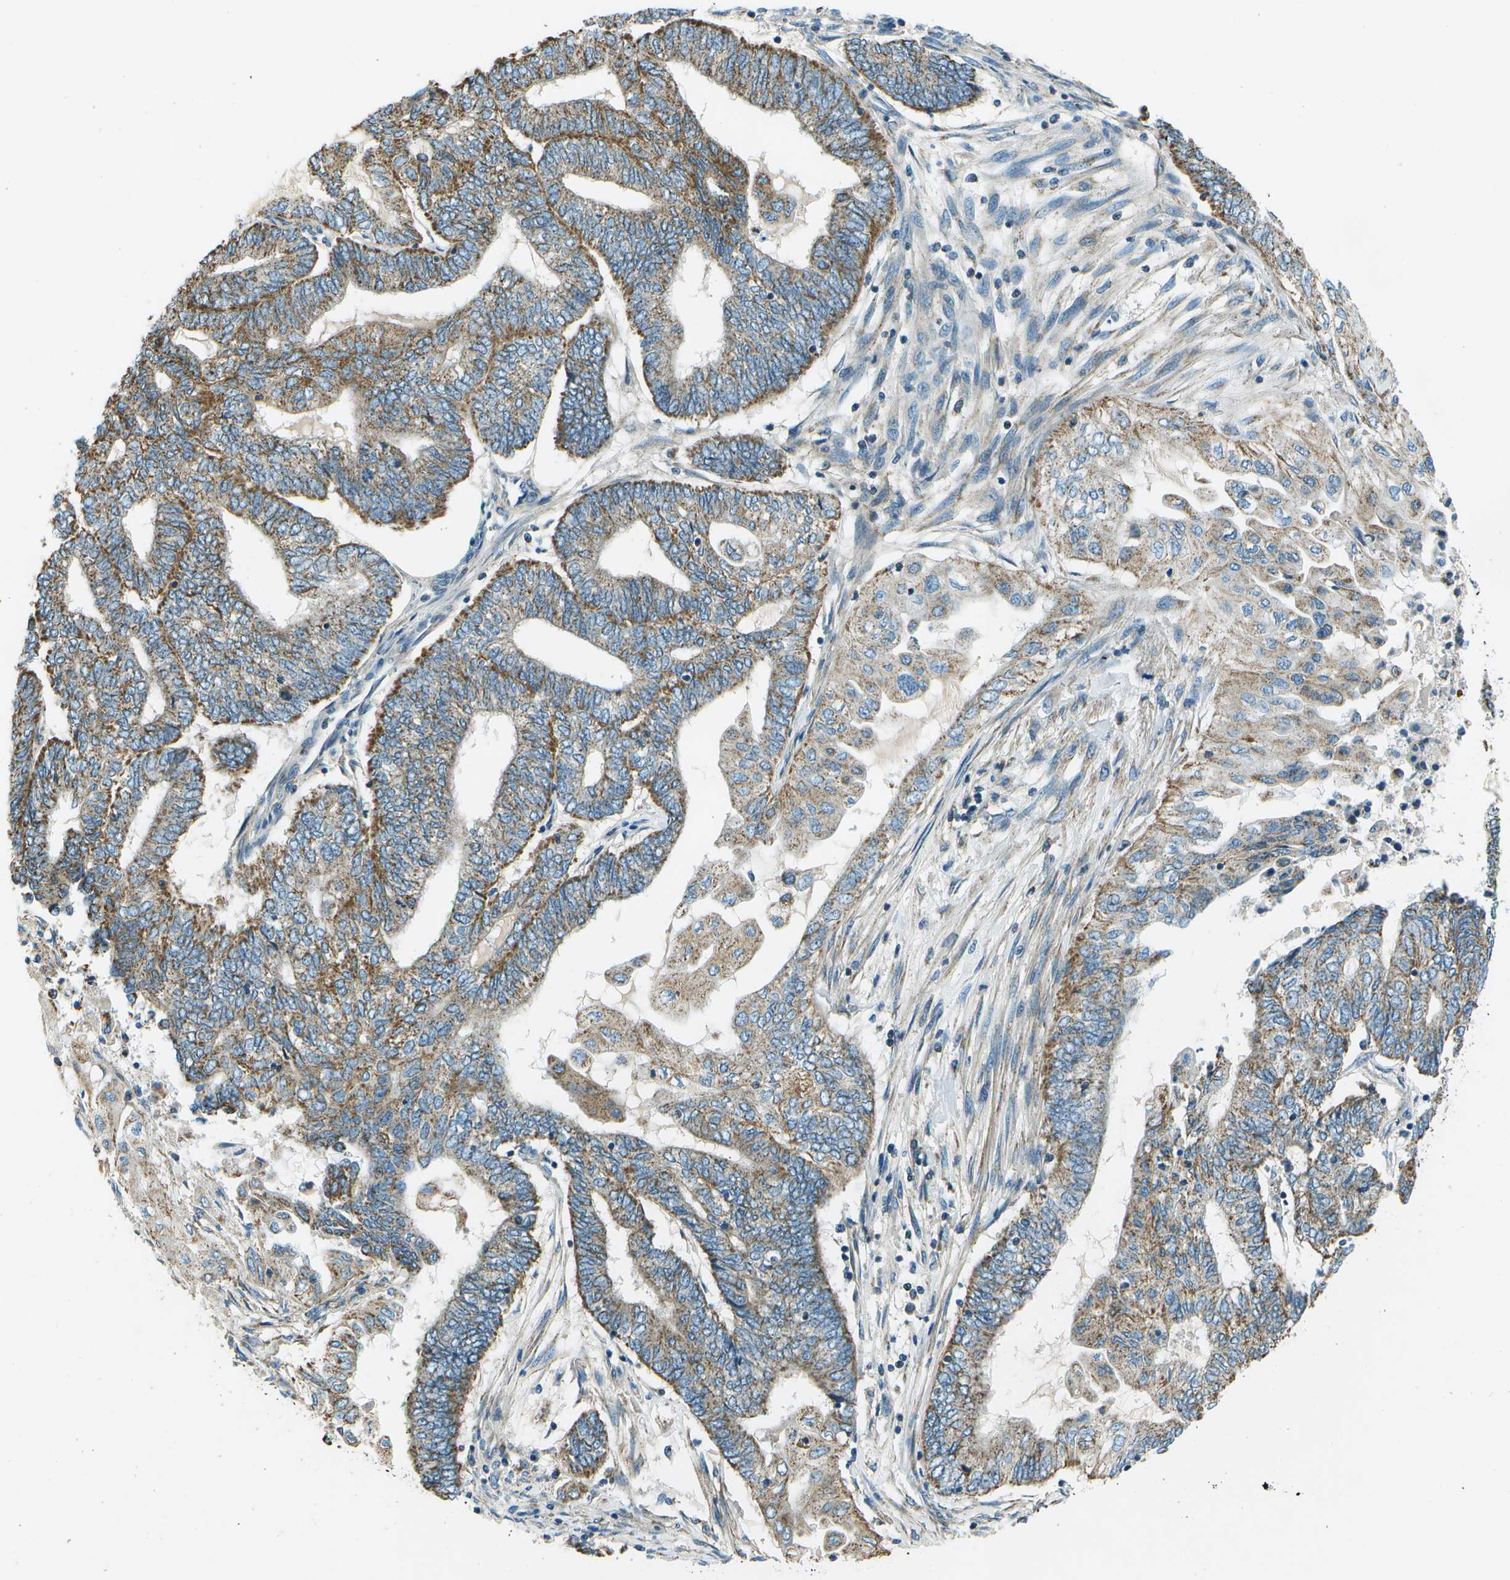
{"staining": {"intensity": "moderate", "quantity": ">75%", "location": "cytoplasmic/membranous"}, "tissue": "endometrial cancer", "cell_type": "Tumor cells", "image_type": "cancer", "snomed": [{"axis": "morphology", "description": "Adenocarcinoma, NOS"}, {"axis": "topography", "description": "Uterus"}, {"axis": "topography", "description": "Endometrium"}], "caption": "Moderate cytoplasmic/membranous protein positivity is identified in approximately >75% of tumor cells in adenocarcinoma (endometrial).", "gene": "TMEM51", "patient": {"sex": "female", "age": 70}}